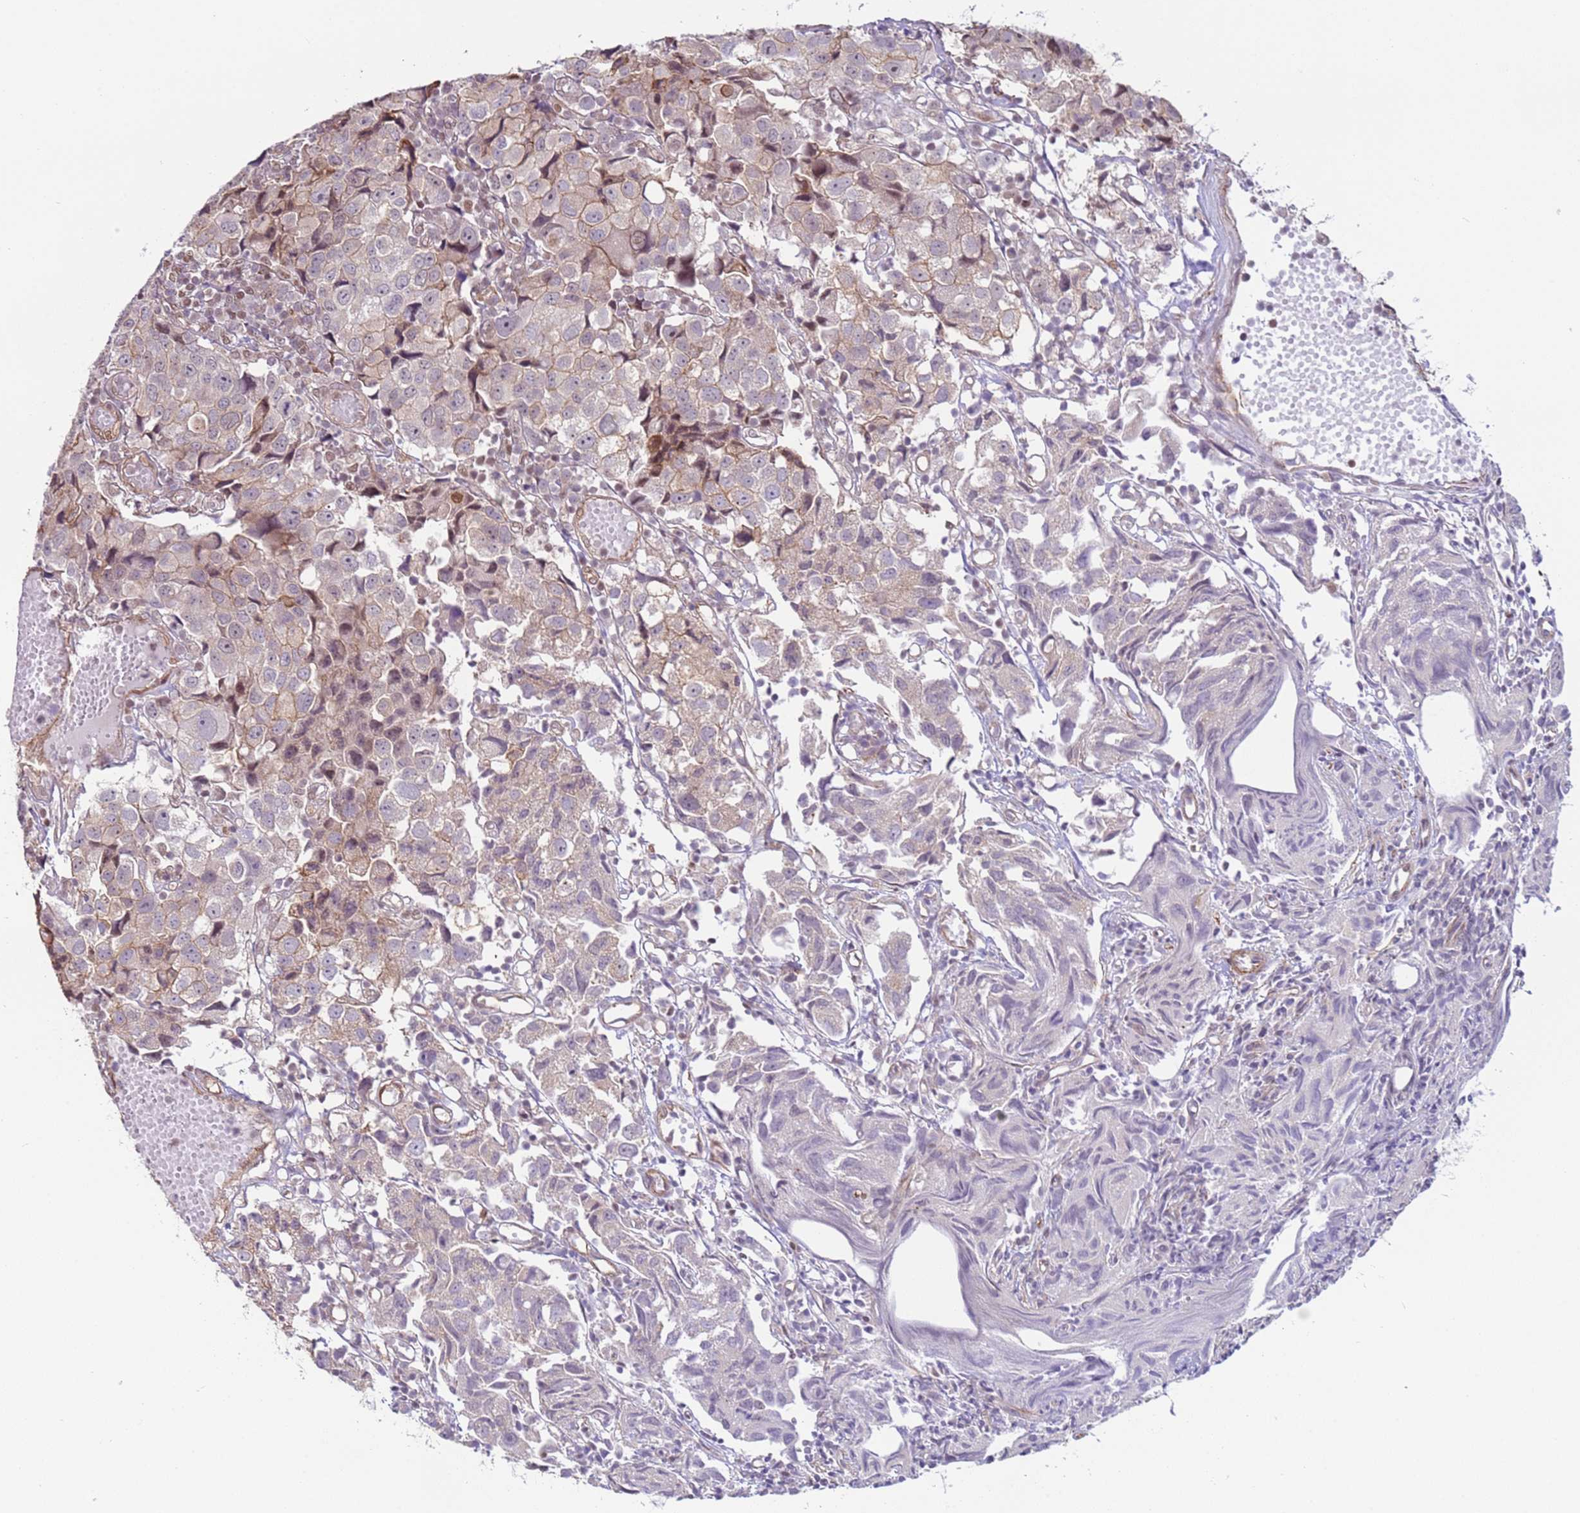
{"staining": {"intensity": "moderate", "quantity": "<25%", "location": "cytoplasmic/membranous"}, "tissue": "urothelial cancer", "cell_type": "Tumor cells", "image_type": "cancer", "snomed": [{"axis": "morphology", "description": "Urothelial carcinoma, High grade"}, {"axis": "topography", "description": "Urinary bladder"}], "caption": "High-grade urothelial carcinoma stained with IHC demonstrates moderate cytoplasmic/membranous positivity in approximately <25% of tumor cells.", "gene": "DCAF4", "patient": {"sex": "female", "age": 75}}